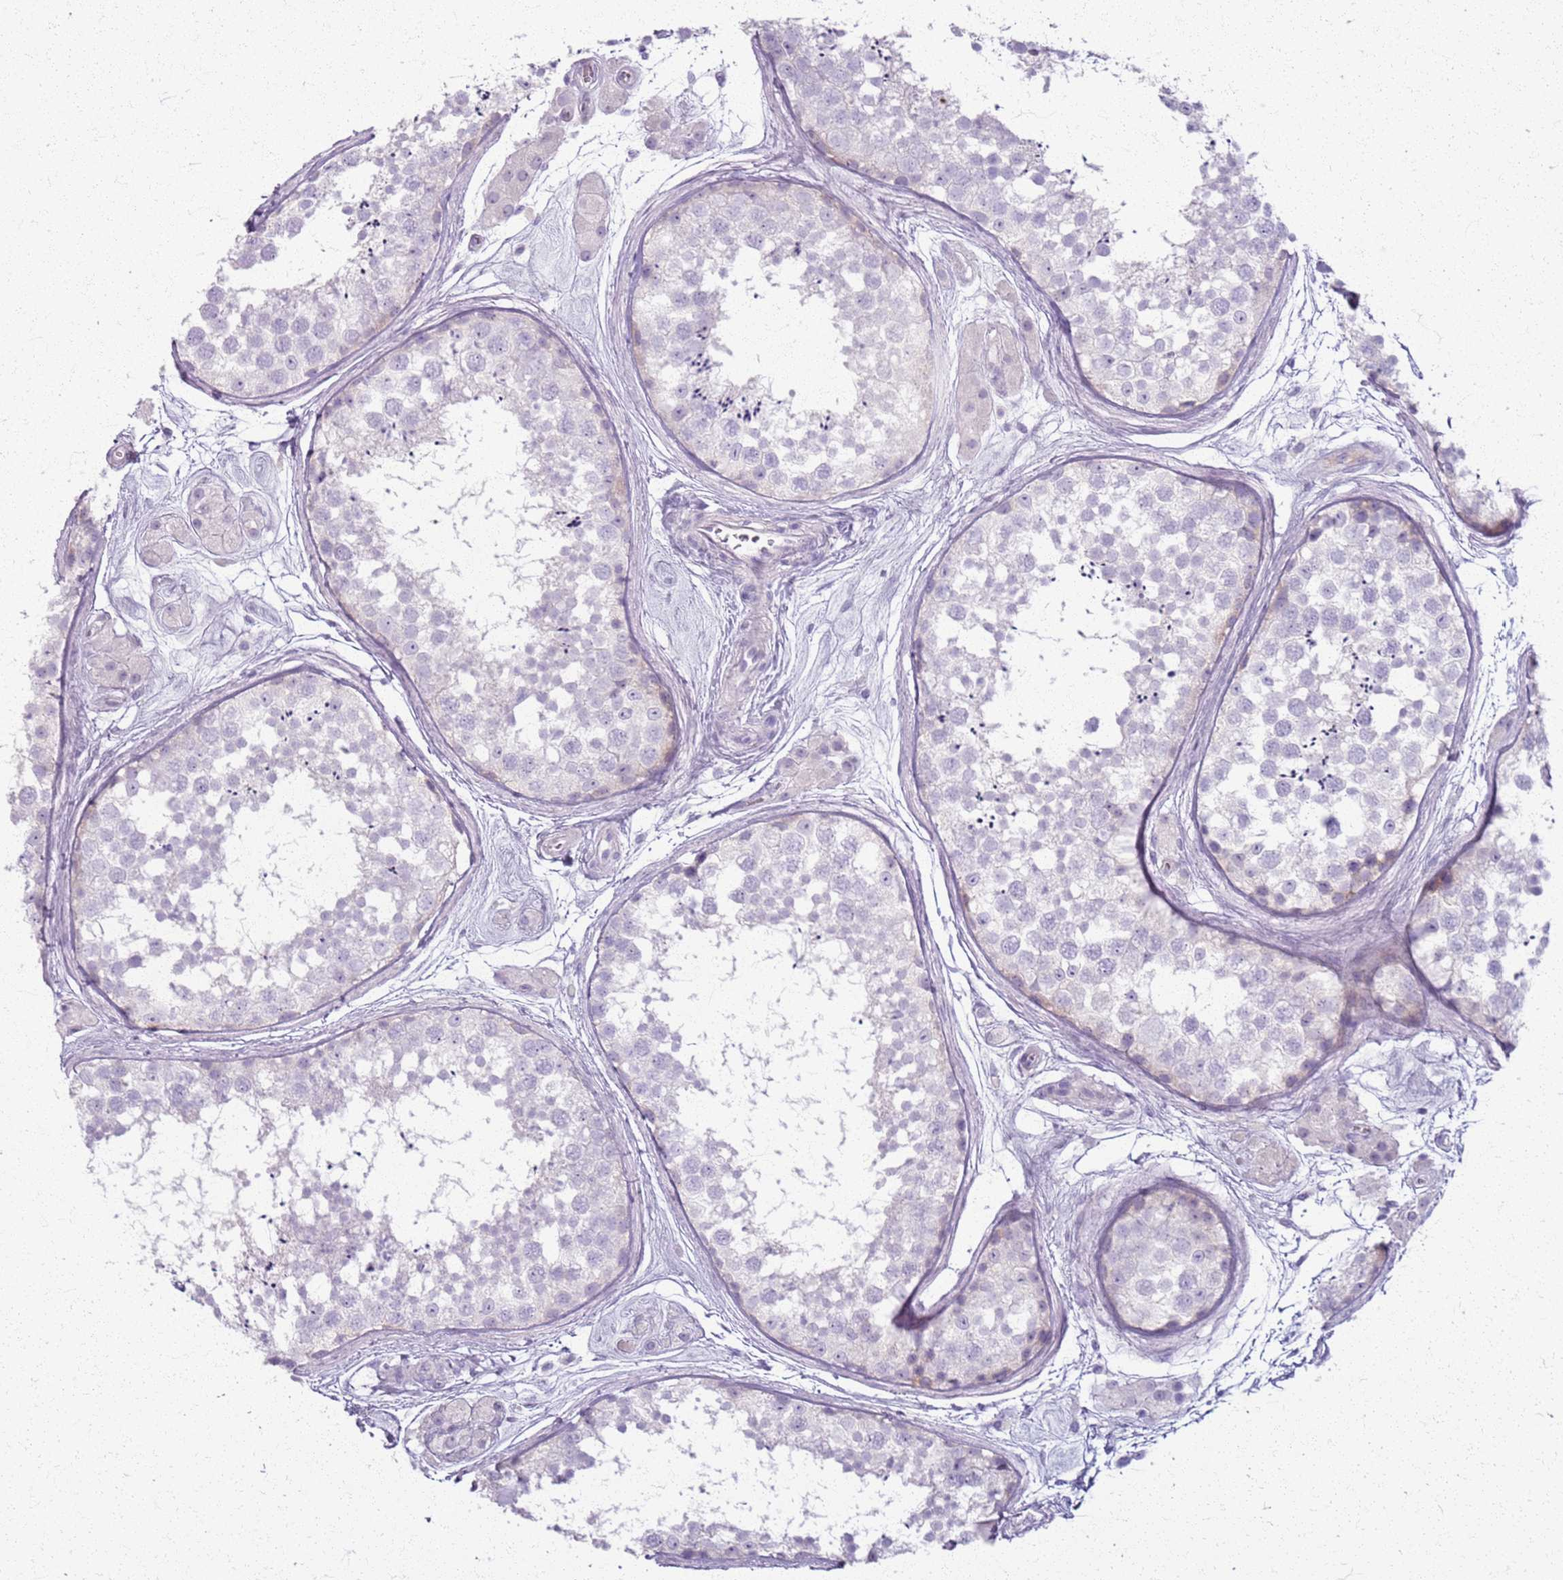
{"staining": {"intensity": "negative", "quantity": "none", "location": "none"}, "tissue": "testis", "cell_type": "Cells in seminiferous ducts", "image_type": "normal", "snomed": [{"axis": "morphology", "description": "Normal tissue, NOS"}, {"axis": "topography", "description": "Testis"}], "caption": "This is an immunohistochemistry (IHC) histopathology image of benign testis. There is no expression in cells in seminiferous ducts.", "gene": "CSRP3", "patient": {"sex": "male", "age": 56}}